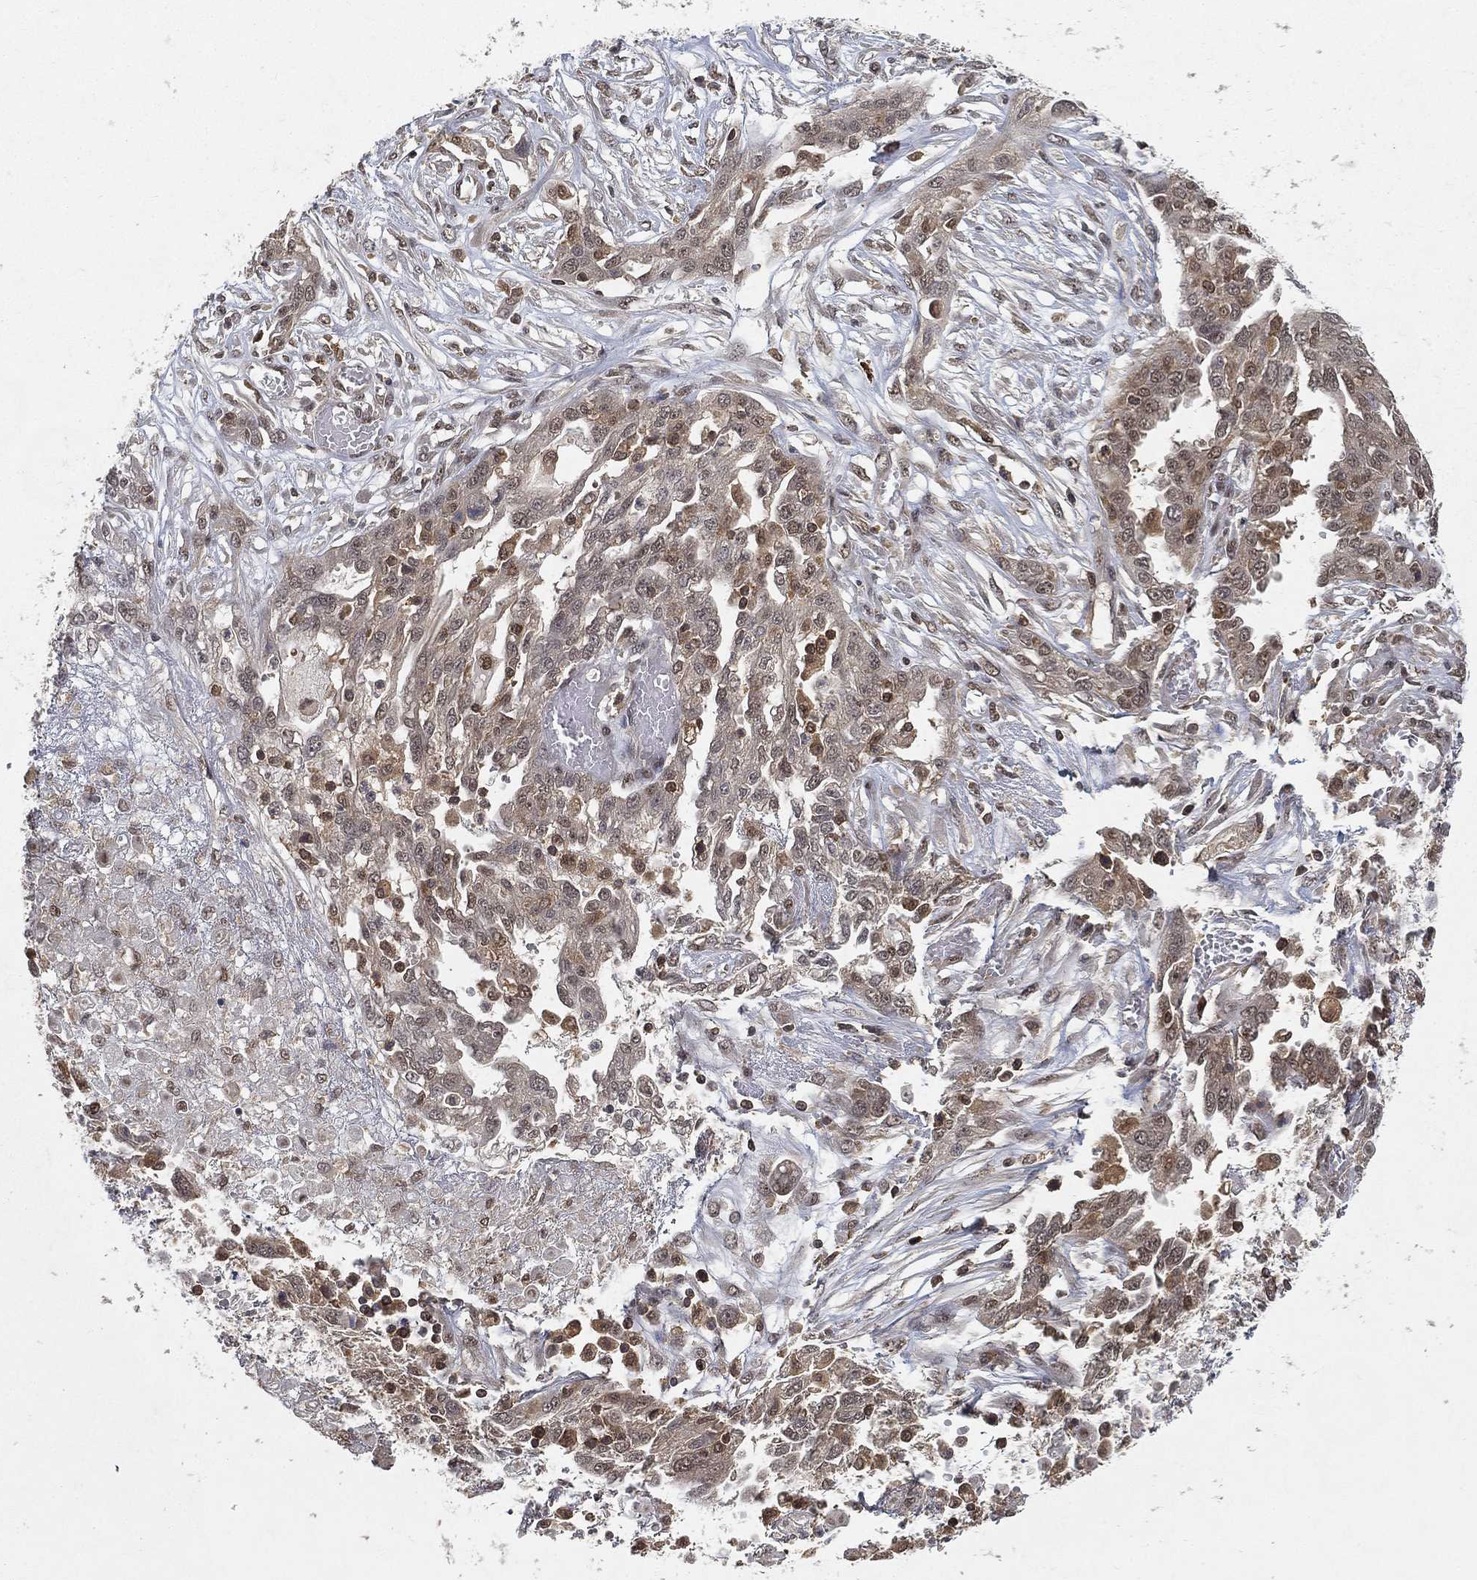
{"staining": {"intensity": "negative", "quantity": "none", "location": "none"}, "tissue": "ovarian cancer", "cell_type": "Tumor cells", "image_type": "cancer", "snomed": [{"axis": "morphology", "description": "Cystadenocarcinoma, serous, NOS"}, {"axis": "topography", "description": "Ovary"}], "caption": "Immunohistochemistry histopathology image of neoplastic tissue: human ovarian cancer (serous cystadenocarcinoma) stained with DAB (3,3'-diaminobenzidine) reveals no significant protein expression in tumor cells.", "gene": "WDR26", "patient": {"sex": "female", "age": 67}}